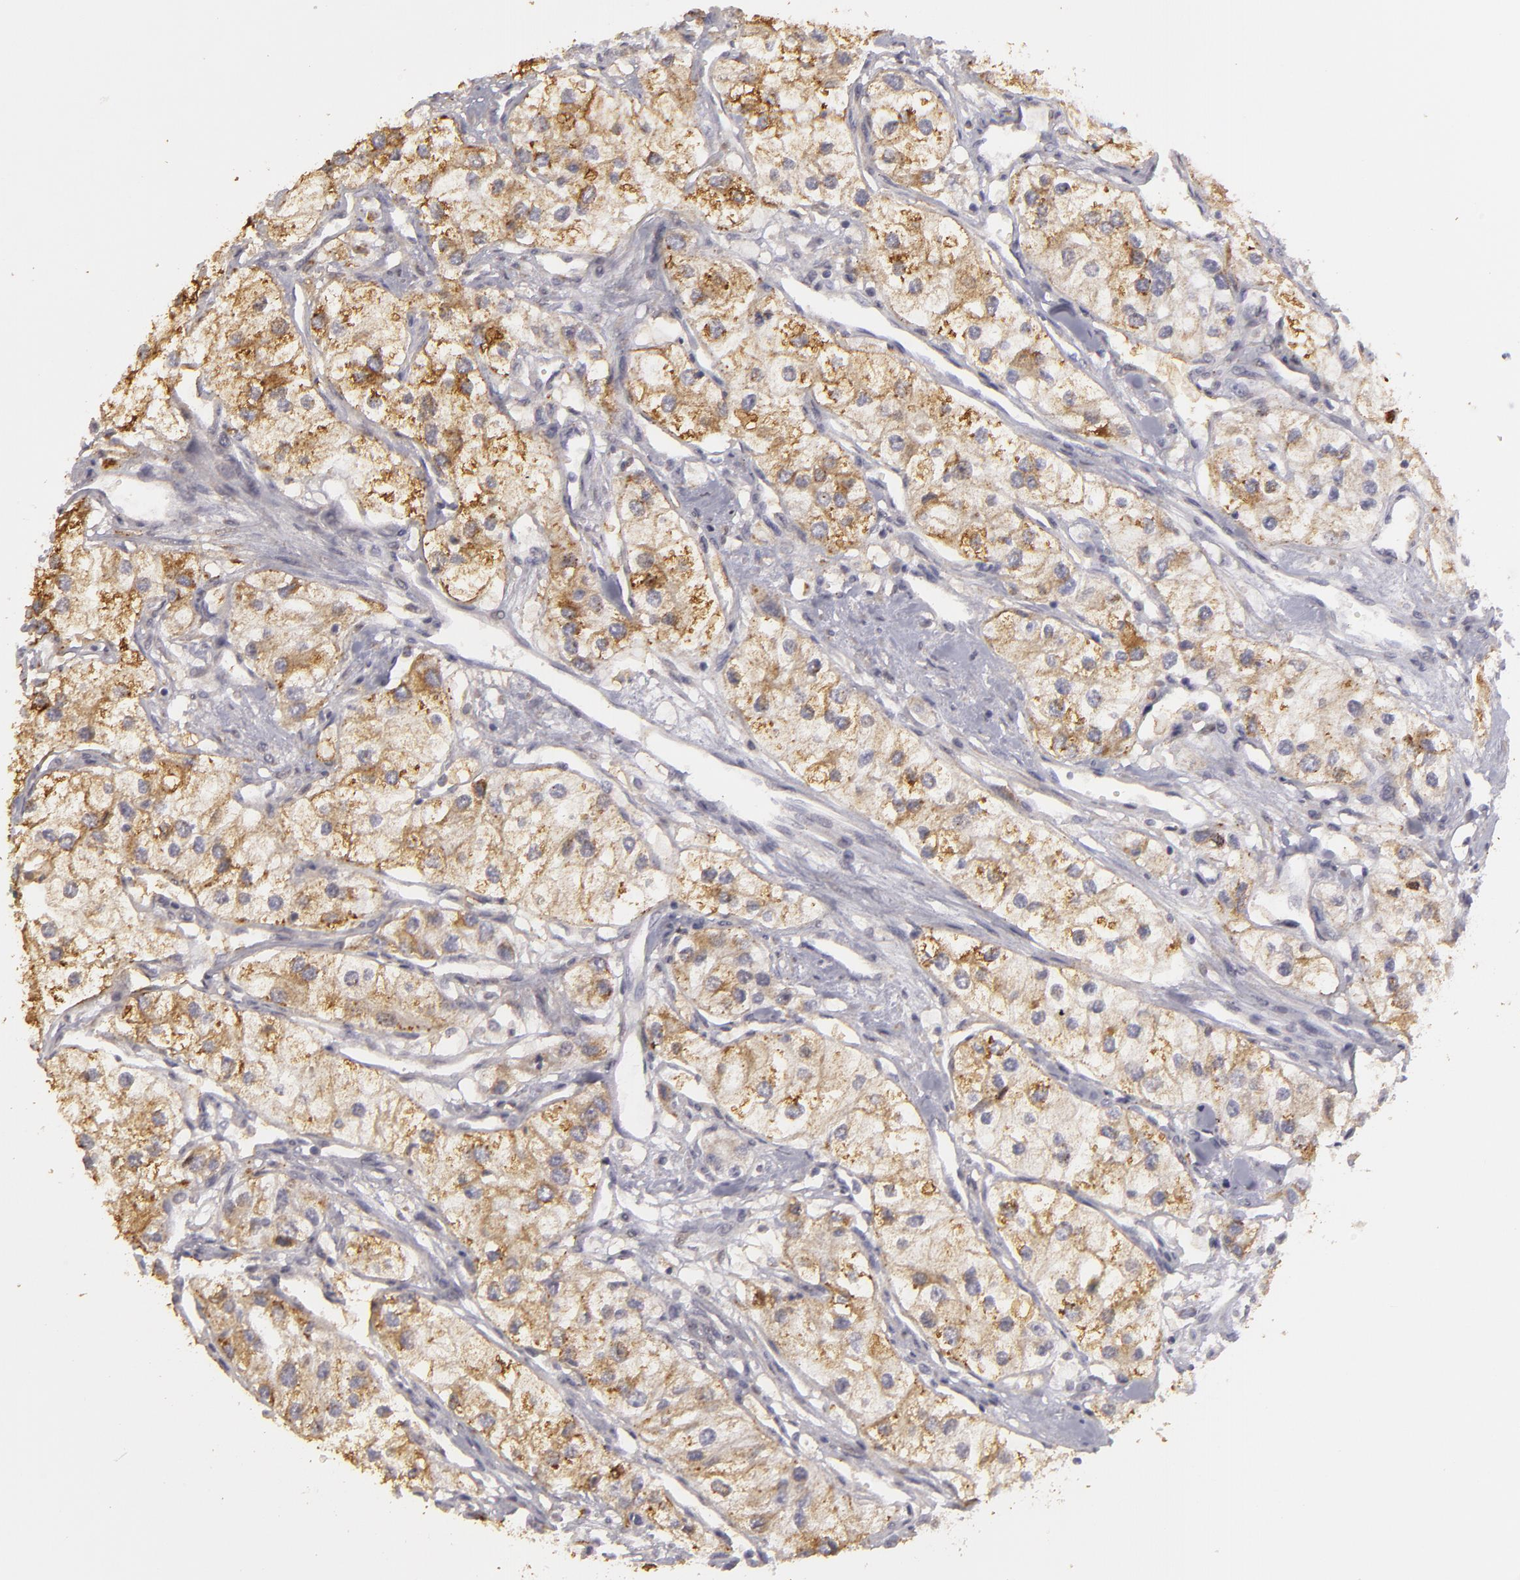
{"staining": {"intensity": "moderate", "quantity": ">75%", "location": "cytoplasmic/membranous"}, "tissue": "renal cancer", "cell_type": "Tumor cells", "image_type": "cancer", "snomed": [{"axis": "morphology", "description": "Adenocarcinoma, NOS"}, {"axis": "topography", "description": "Kidney"}], "caption": "DAB immunohistochemical staining of human renal adenocarcinoma displays moderate cytoplasmic/membranous protein staining in approximately >75% of tumor cells.", "gene": "EFS", "patient": {"sex": "male", "age": 57}}